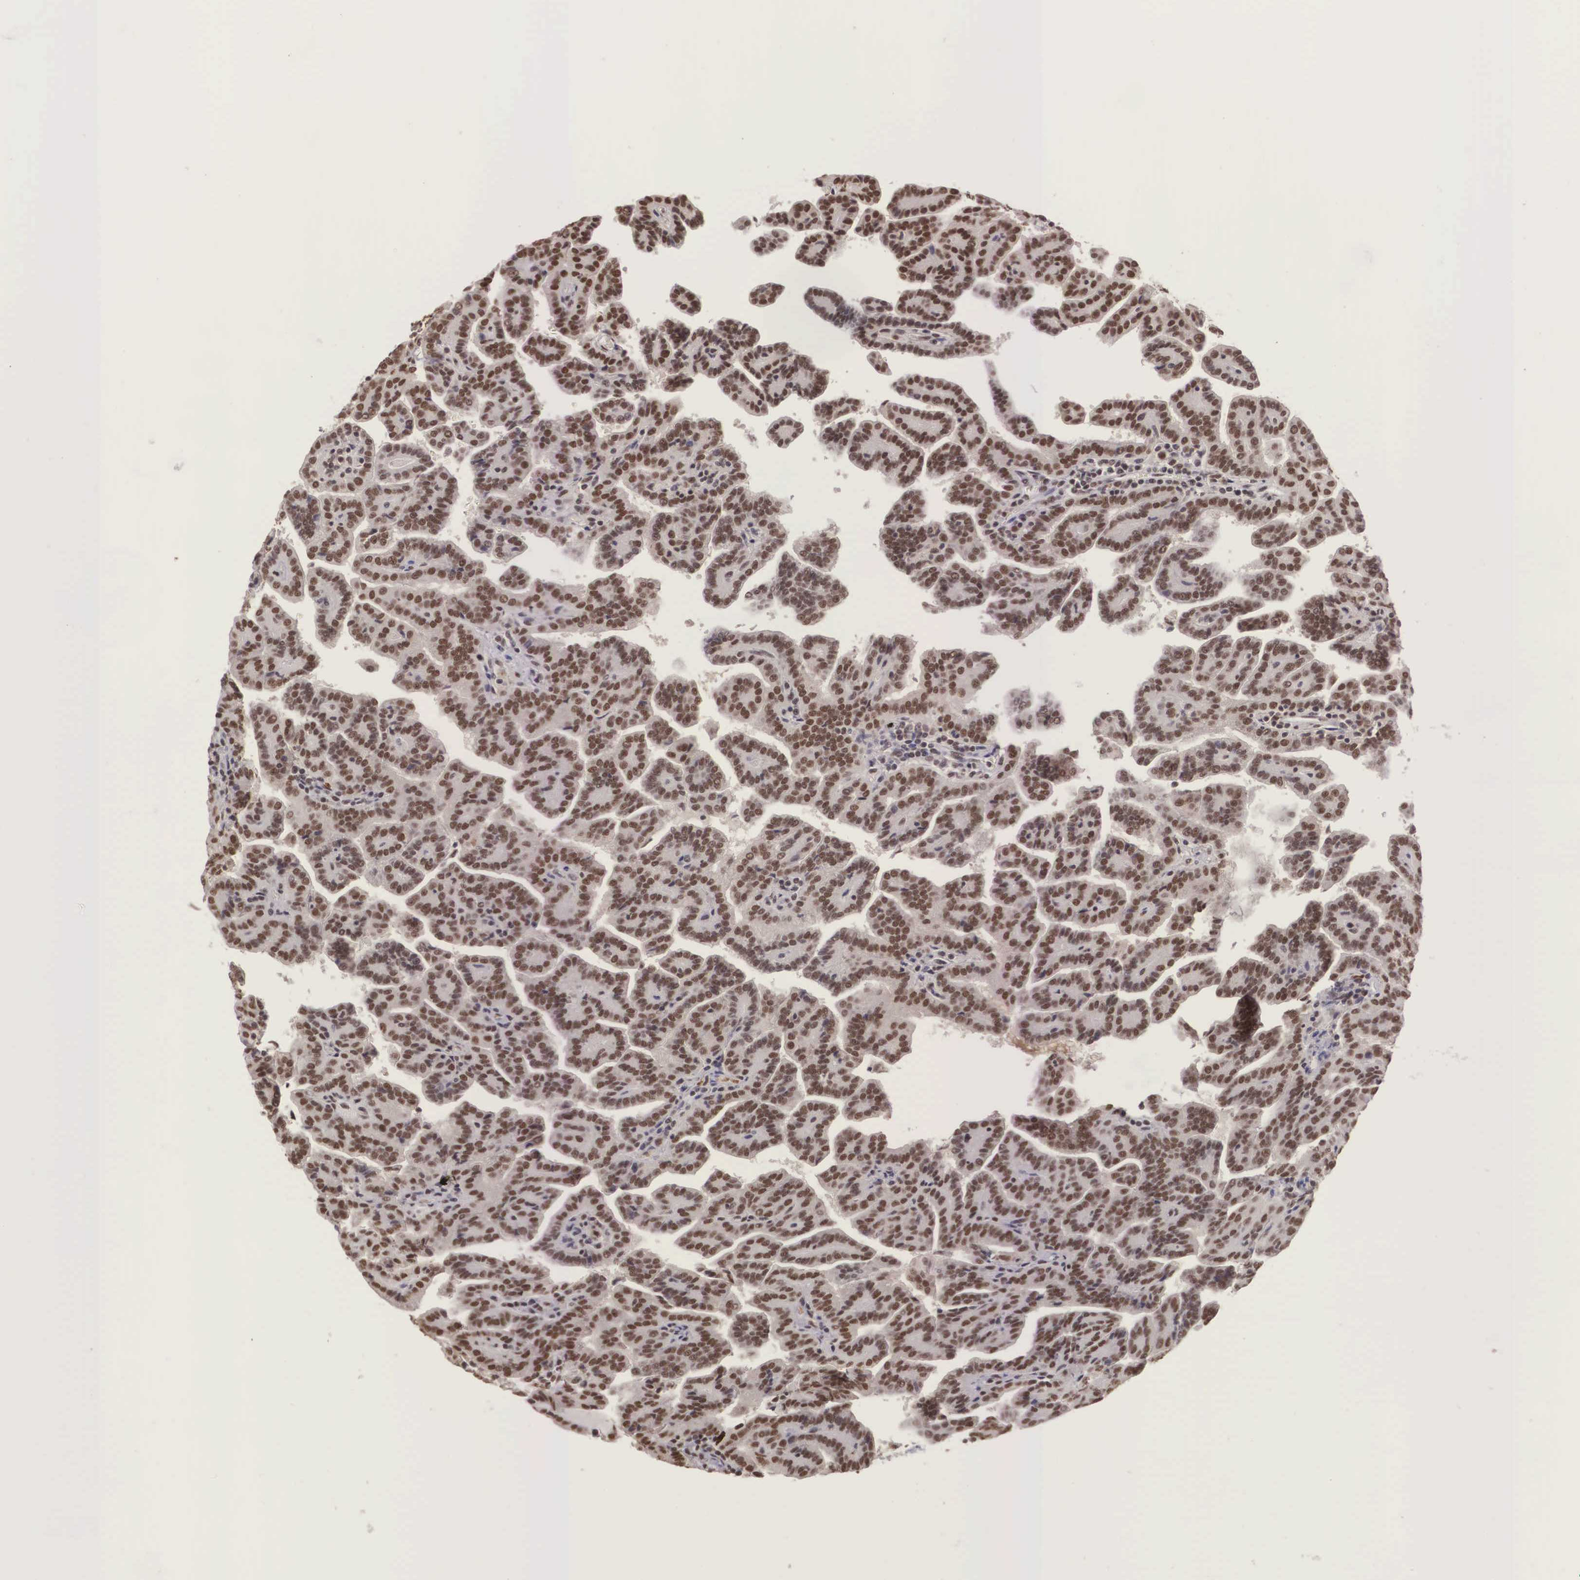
{"staining": {"intensity": "strong", "quantity": ">75%", "location": "nuclear"}, "tissue": "renal cancer", "cell_type": "Tumor cells", "image_type": "cancer", "snomed": [{"axis": "morphology", "description": "Adenocarcinoma, NOS"}, {"axis": "topography", "description": "Kidney"}], "caption": "Protein staining reveals strong nuclear positivity in about >75% of tumor cells in renal cancer (adenocarcinoma).", "gene": "POLR2F", "patient": {"sex": "male", "age": 61}}